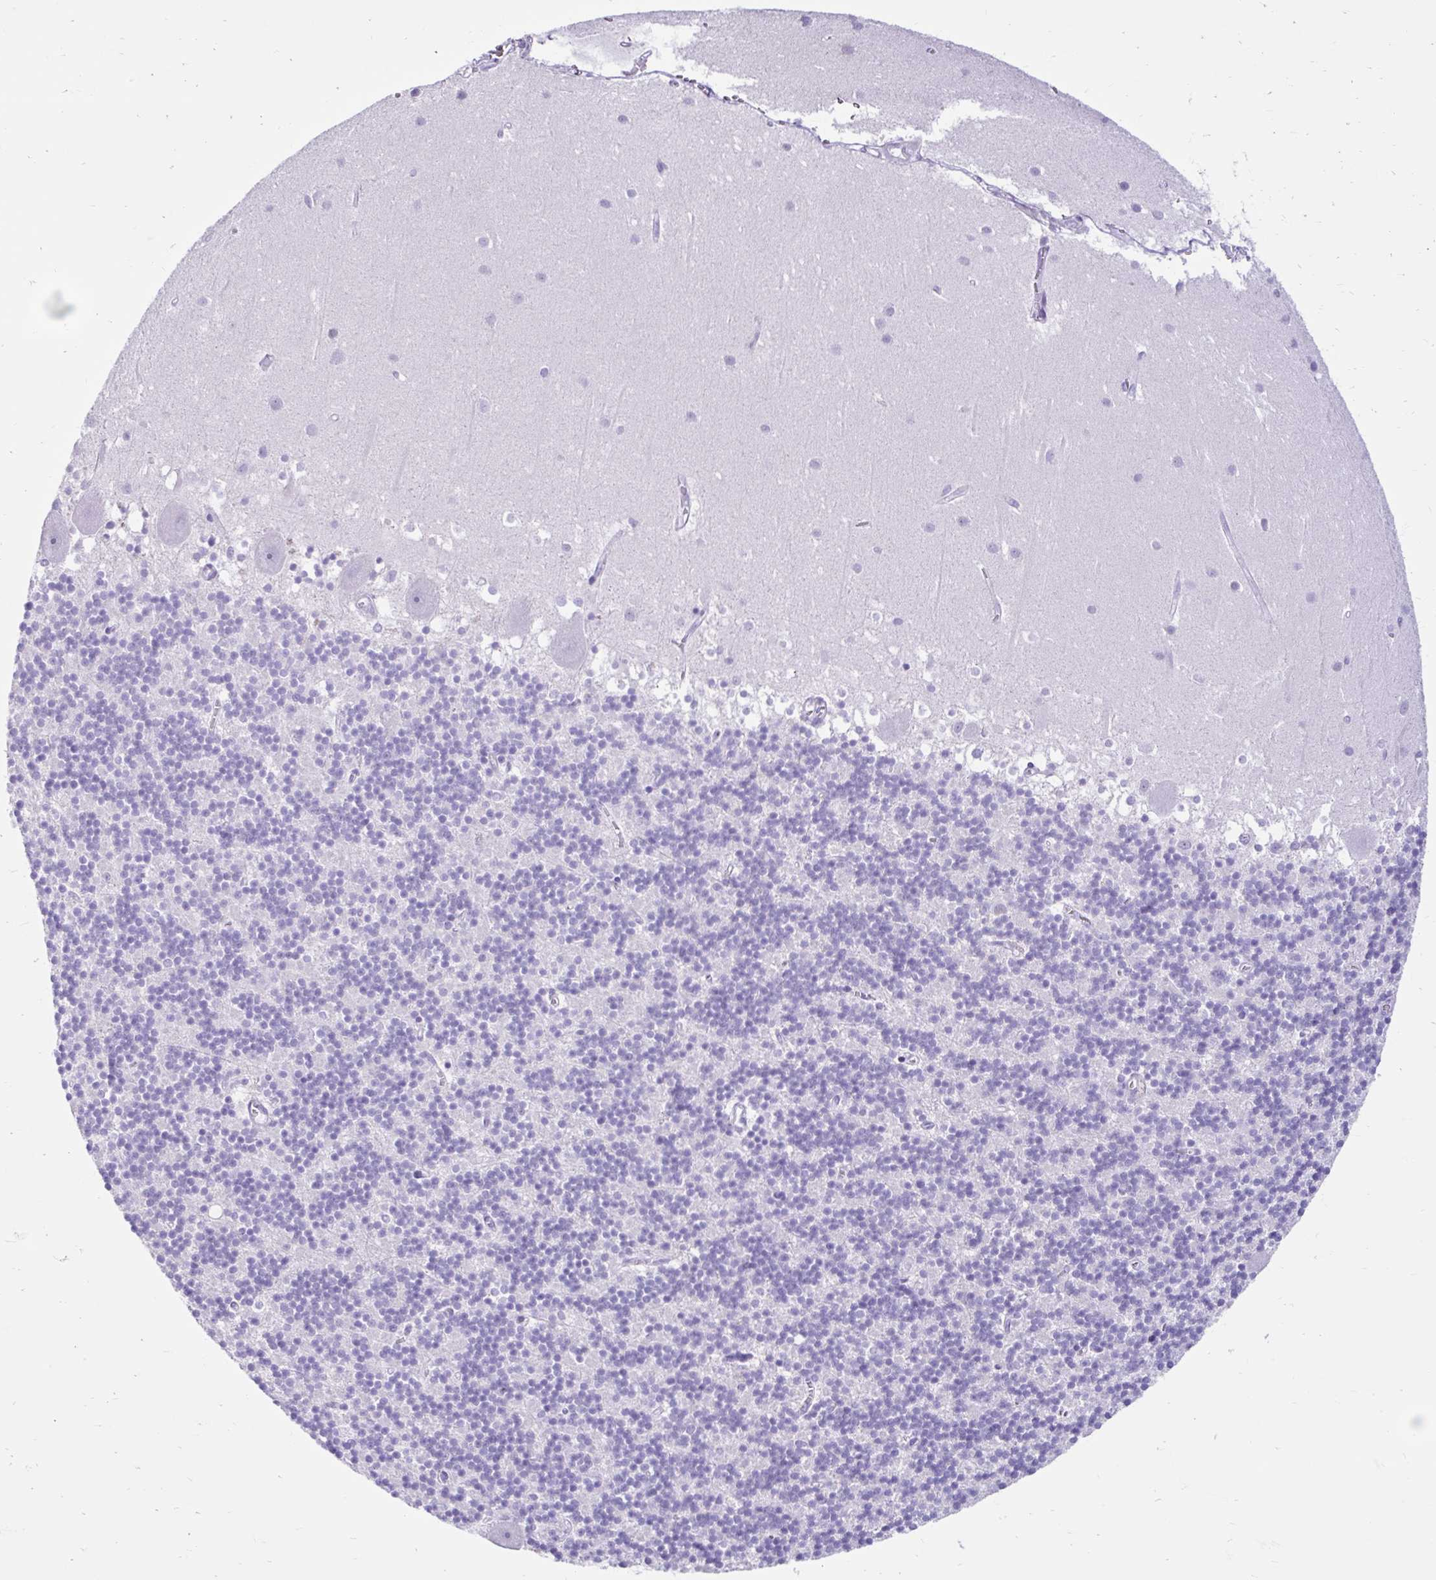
{"staining": {"intensity": "negative", "quantity": "none", "location": "none"}, "tissue": "cerebellum", "cell_type": "Cells in granular layer", "image_type": "normal", "snomed": [{"axis": "morphology", "description": "Normal tissue, NOS"}, {"axis": "topography", "description": "Cerebellum"}], "caption": "Cerebellum stained for a protein using IHC exhibits no positivity cells in granular layer.", "gene": "NHLH2", "patient": {"sex": "male", "age": 54}}